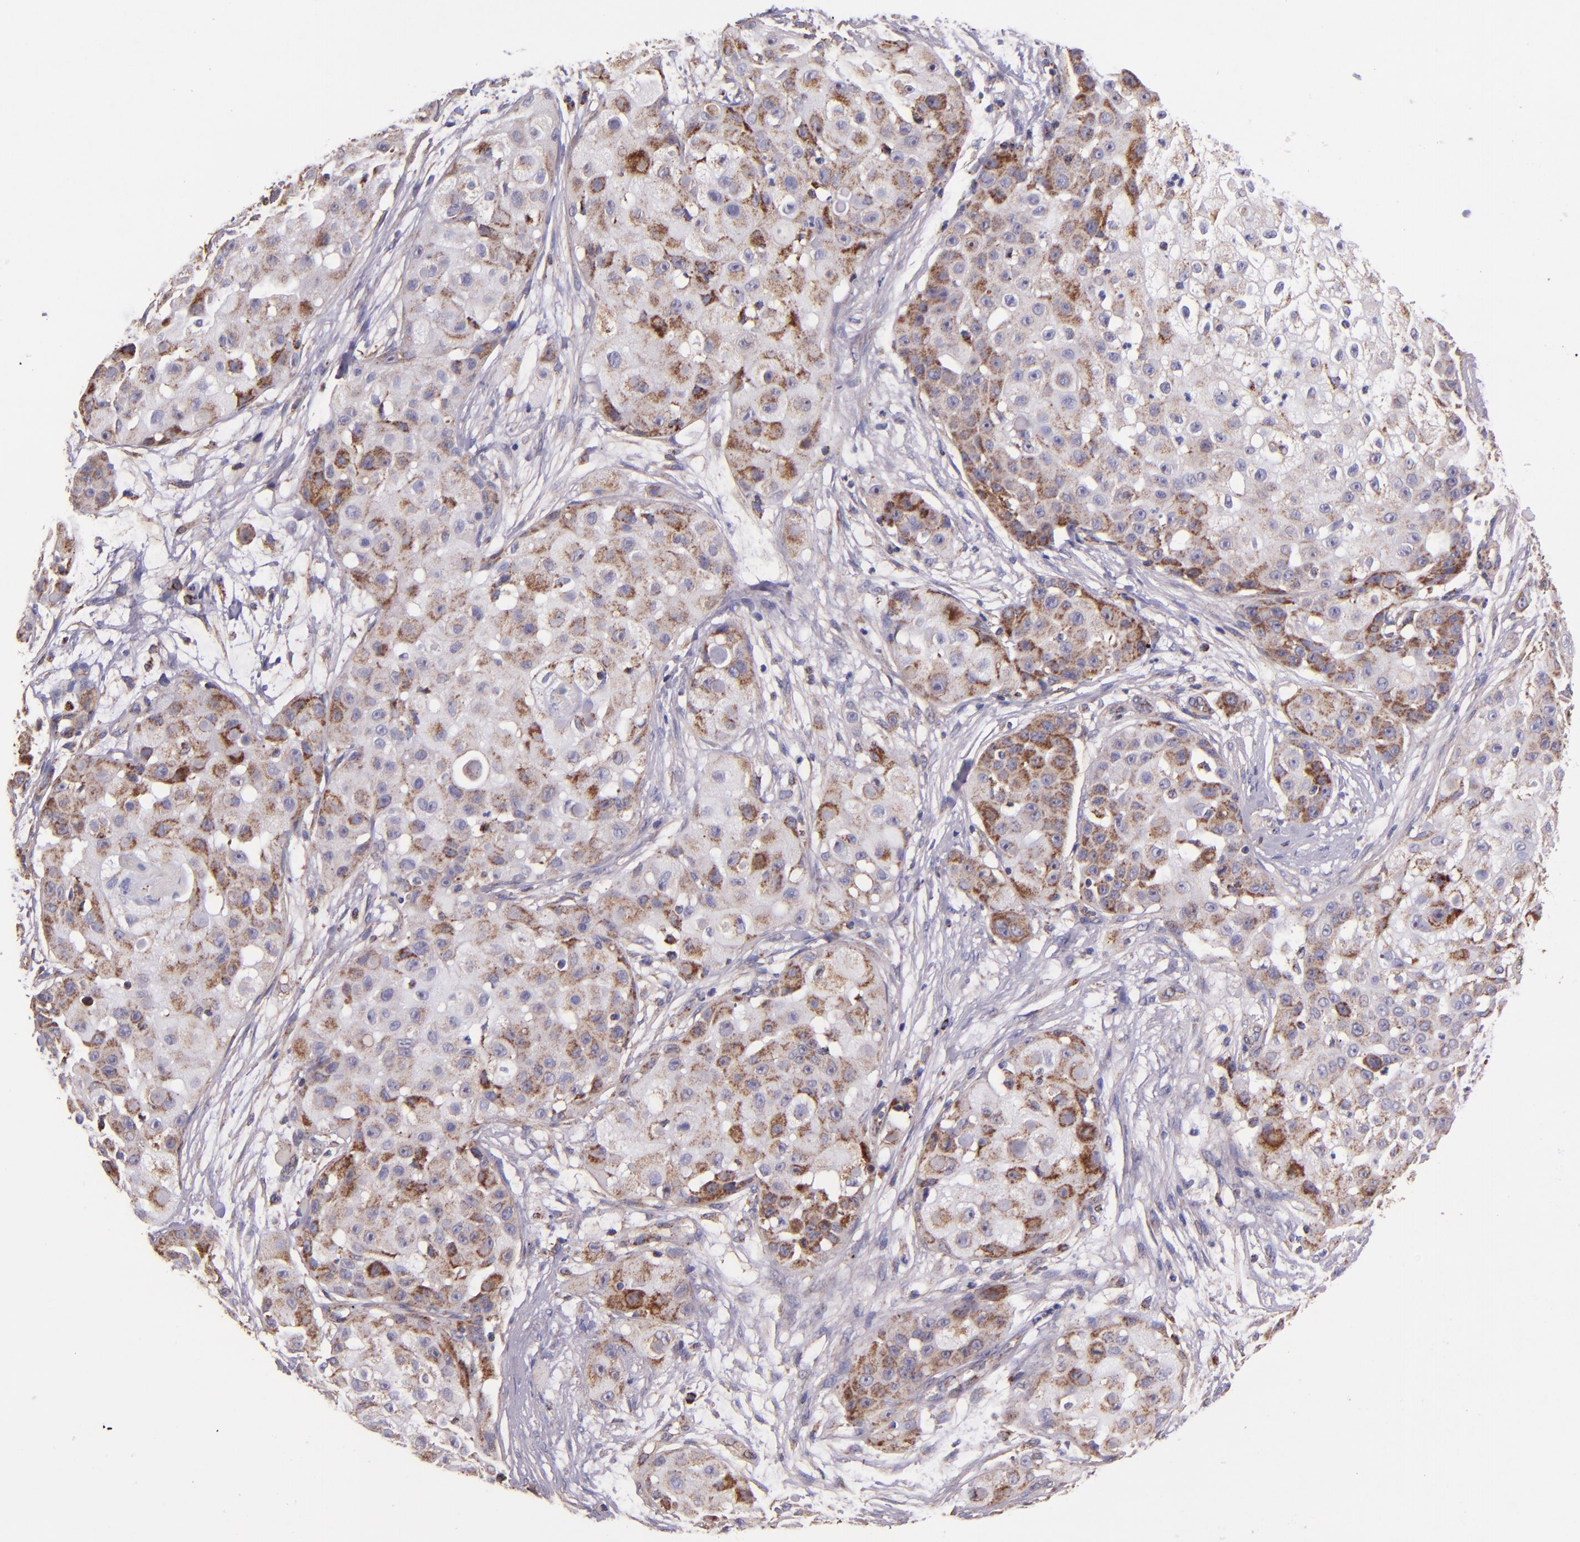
{"staining": {"intensity": "weak", "quantity": "25%-75%", "location": "cytoplasmic/membranous"}, "tissue": "skin cancer", "cell_type": "Tumor cells", "image_type": "cancer", "snomed": [{"axis": "morphology", "description": "Squamous cell carcinoma, NOS"}, {"axis": "topography", "description": "Skin"}], "caption": "Brown immunohistochemical staining in human skin cancer (squamous cell carcinoma) shows weak cytoplasmic/membranous positivity in about 25%-75% of tumor cells.", "gene": "IDH3G", "patient": {"sex": "female", "age": 57}}